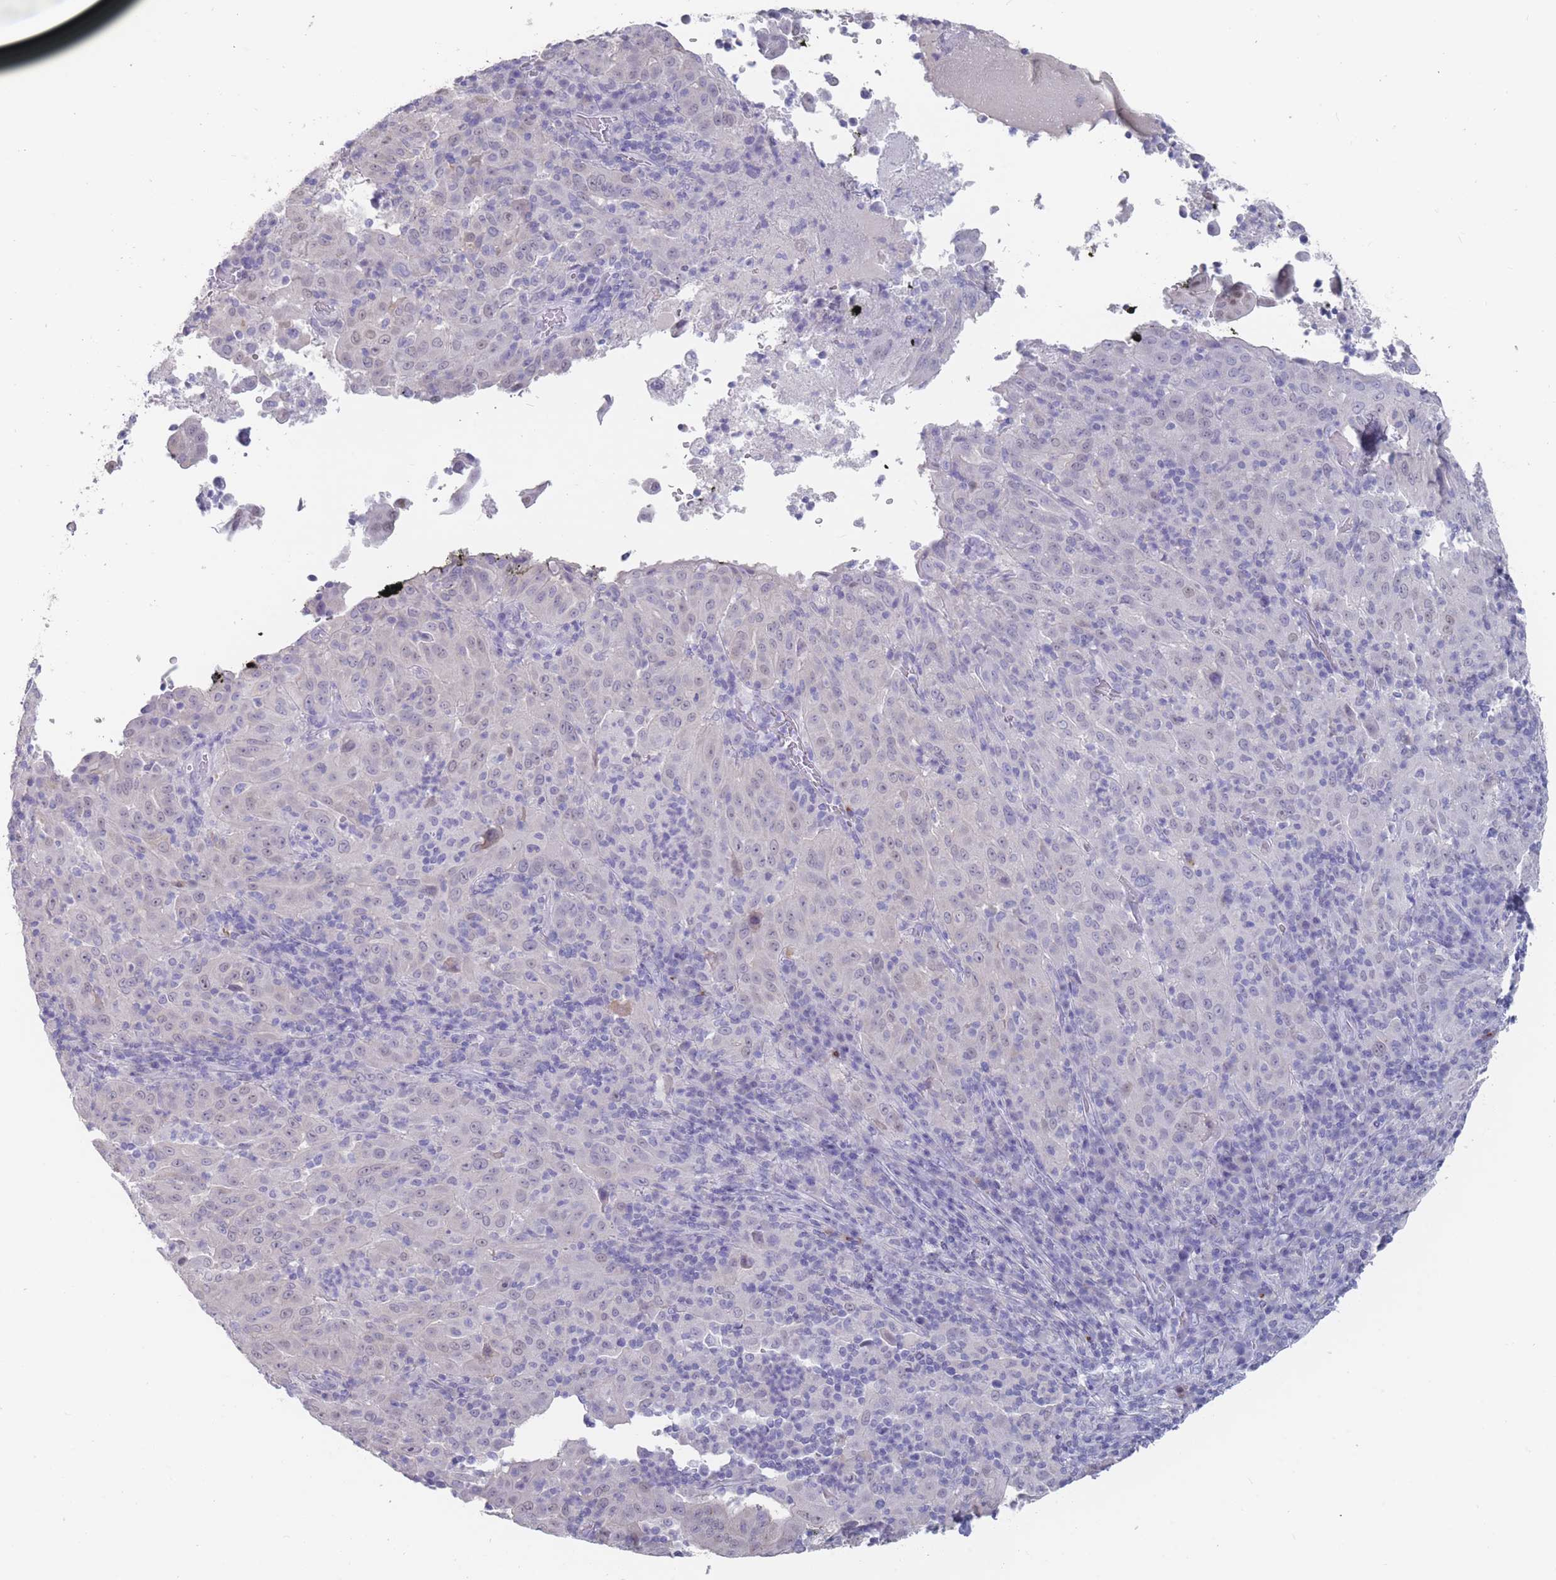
{"staining": {"intensity": "negative", "quantity": "none", "location": "none"}, "tissue": "pancreatic cancer", "cell_type": "Tumor cells", "image_type": "cancer", "snomed": [{"axis": "morphology", "description": "Adenocarcinoma, NOS"}, {"axis": "topography", "description": "Pancreas"}], "caption": "An immunohistochemistry image of pancreatic cancer (adenocarcinoma) is shown. There is no staining in tumor cells of pancreatic cancer (adenocarcinoma). (DAB IHC visualized using brightfield microscopy, high magnification).", "gene": "CYP51A1", "patient": {"sex": "male", "age": 63}}